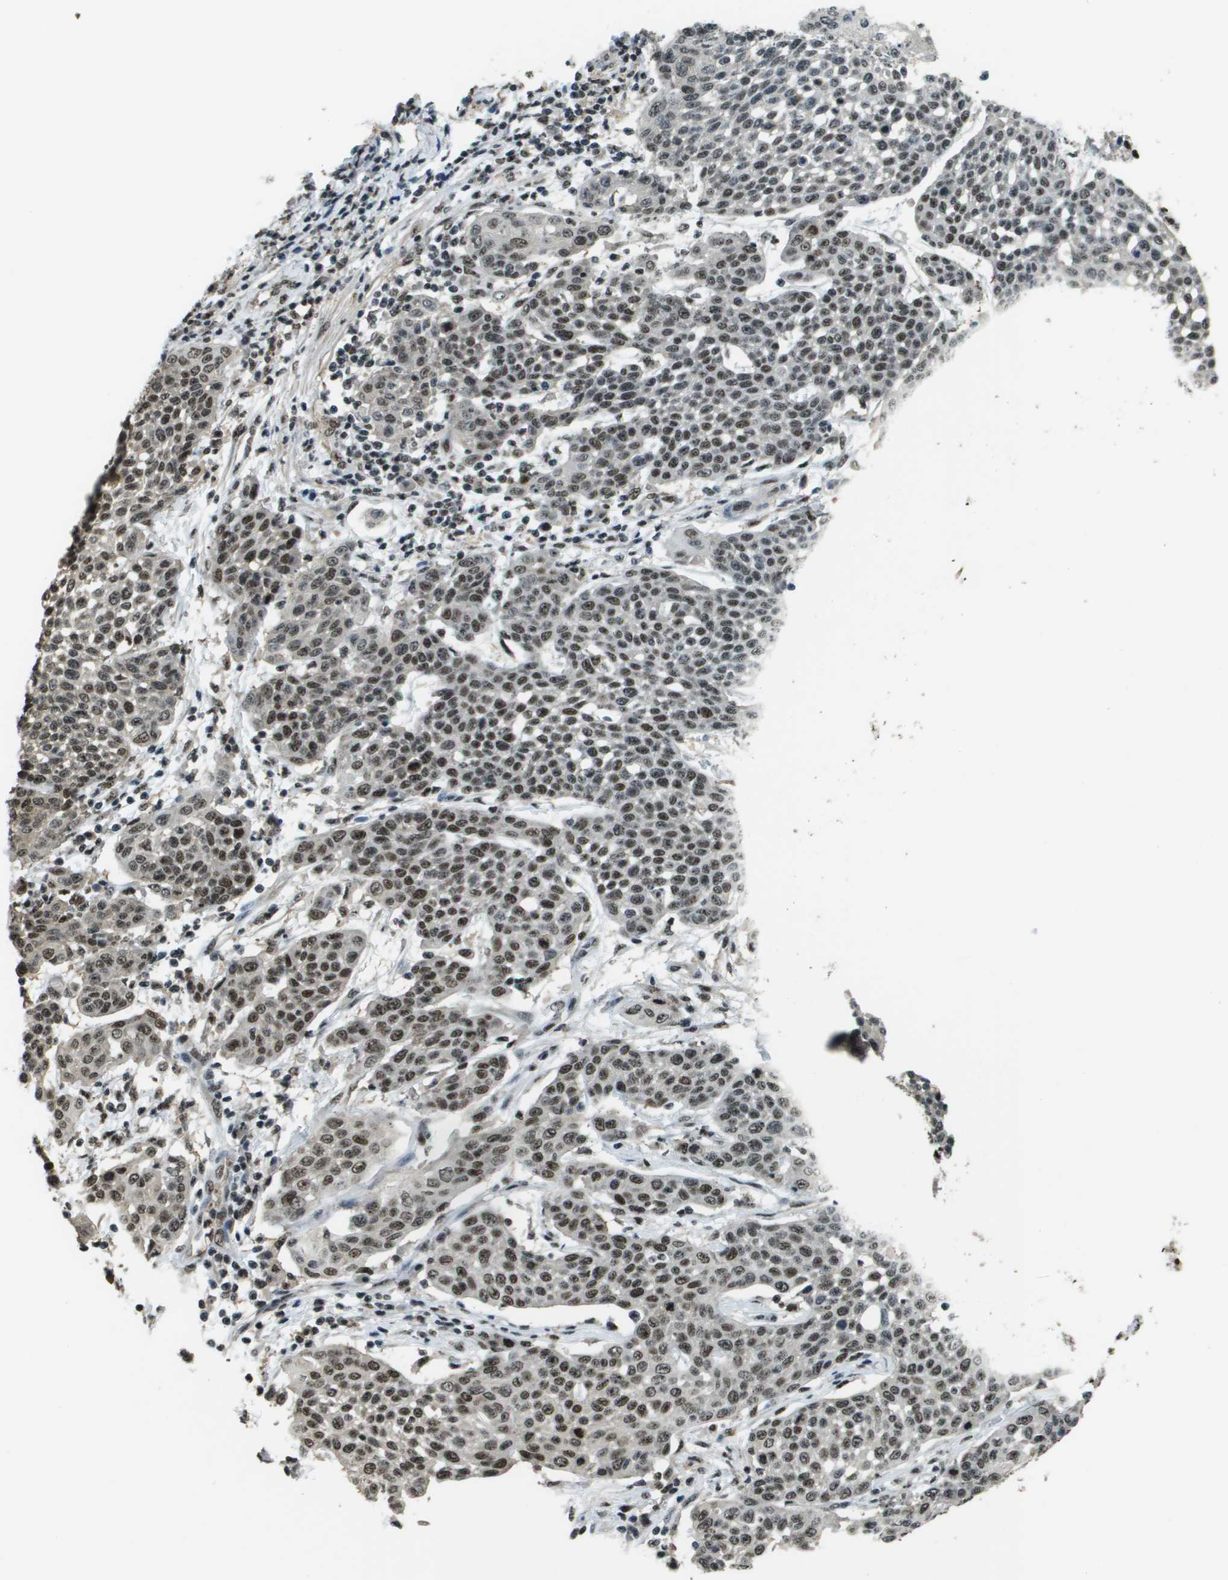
{"staining": {"intensity": "strong", "quantity": ">75%", "location": "nuclear"}, "tissue": "cervical cancer", "cell_type": "Tumor cells", "image_type": "cancer", "snomed": [{"axis": "morphology", "description": "Squamous cell carcinoma, NOS"}, {"axis": "topography", "description": "Cervix"}], "caption": "Immunohistochemistry (IHC) of human cervical cancer (squamous cell carcinoma) reveals high levels of strong nuclear expression in about >75% of tumor cells.", "gene": "SP100", "patient": {"sex": "female", "age": 34}}